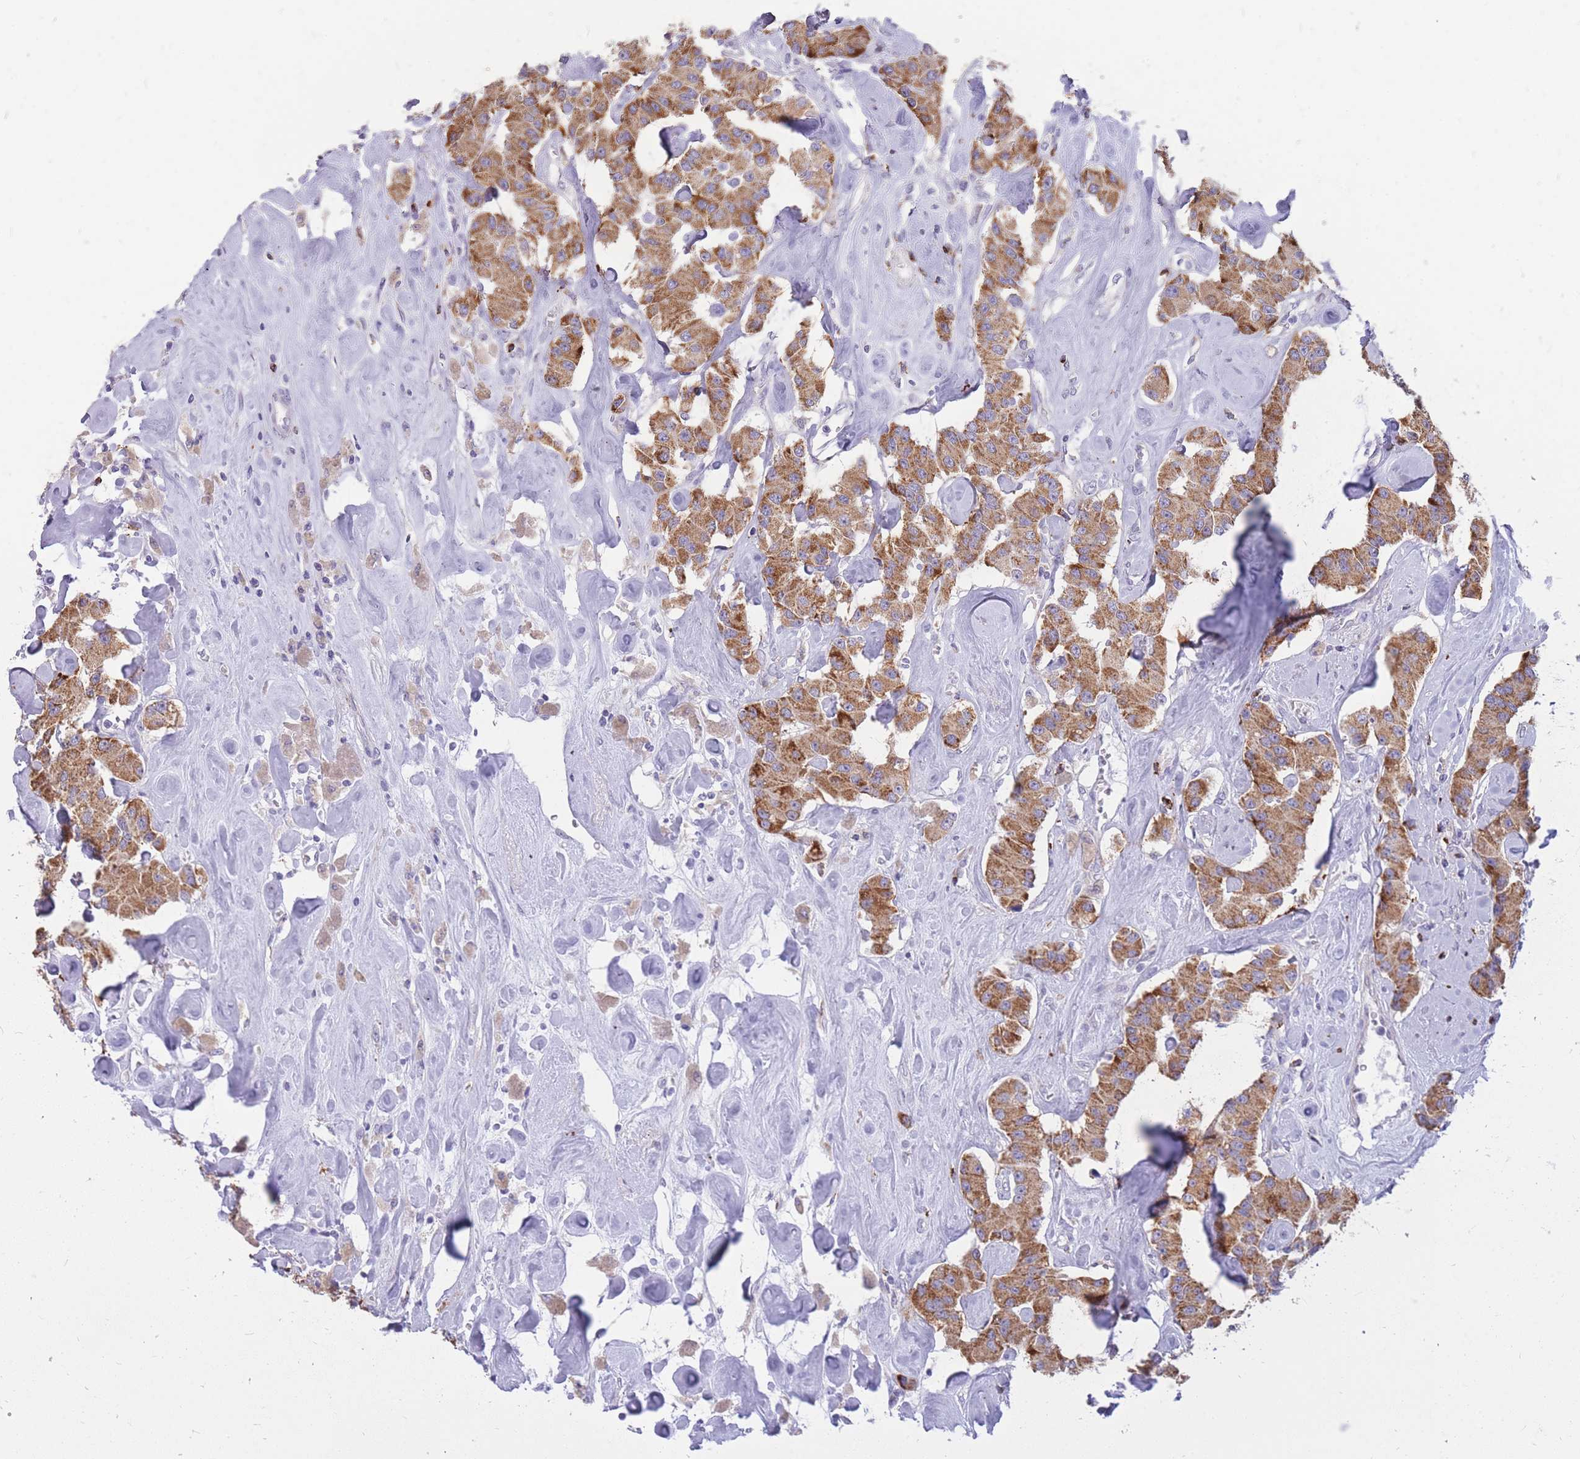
{"staining": {"intensity": "moderate", "quantity": ">75%", "location": "cytoplasmic/membranous"}, "tissue": "carcinoid", "cell_type": "Tumor cells", "image_type": "cancer", "snomed": [{"axis": "morphology", "description": "Carcinoid, malignant, NOS"}, {"axis": "topography", "description": "Pancreas"}], "caption": "A high-resolution photomicrograph shows IHC staining of malignant carcinoid, which displays moderate cytoplasmic/membranous staining in about >75% of tumor cells.", "gene": "RNF170", "patient": {"sex": "male", "age": 41}}